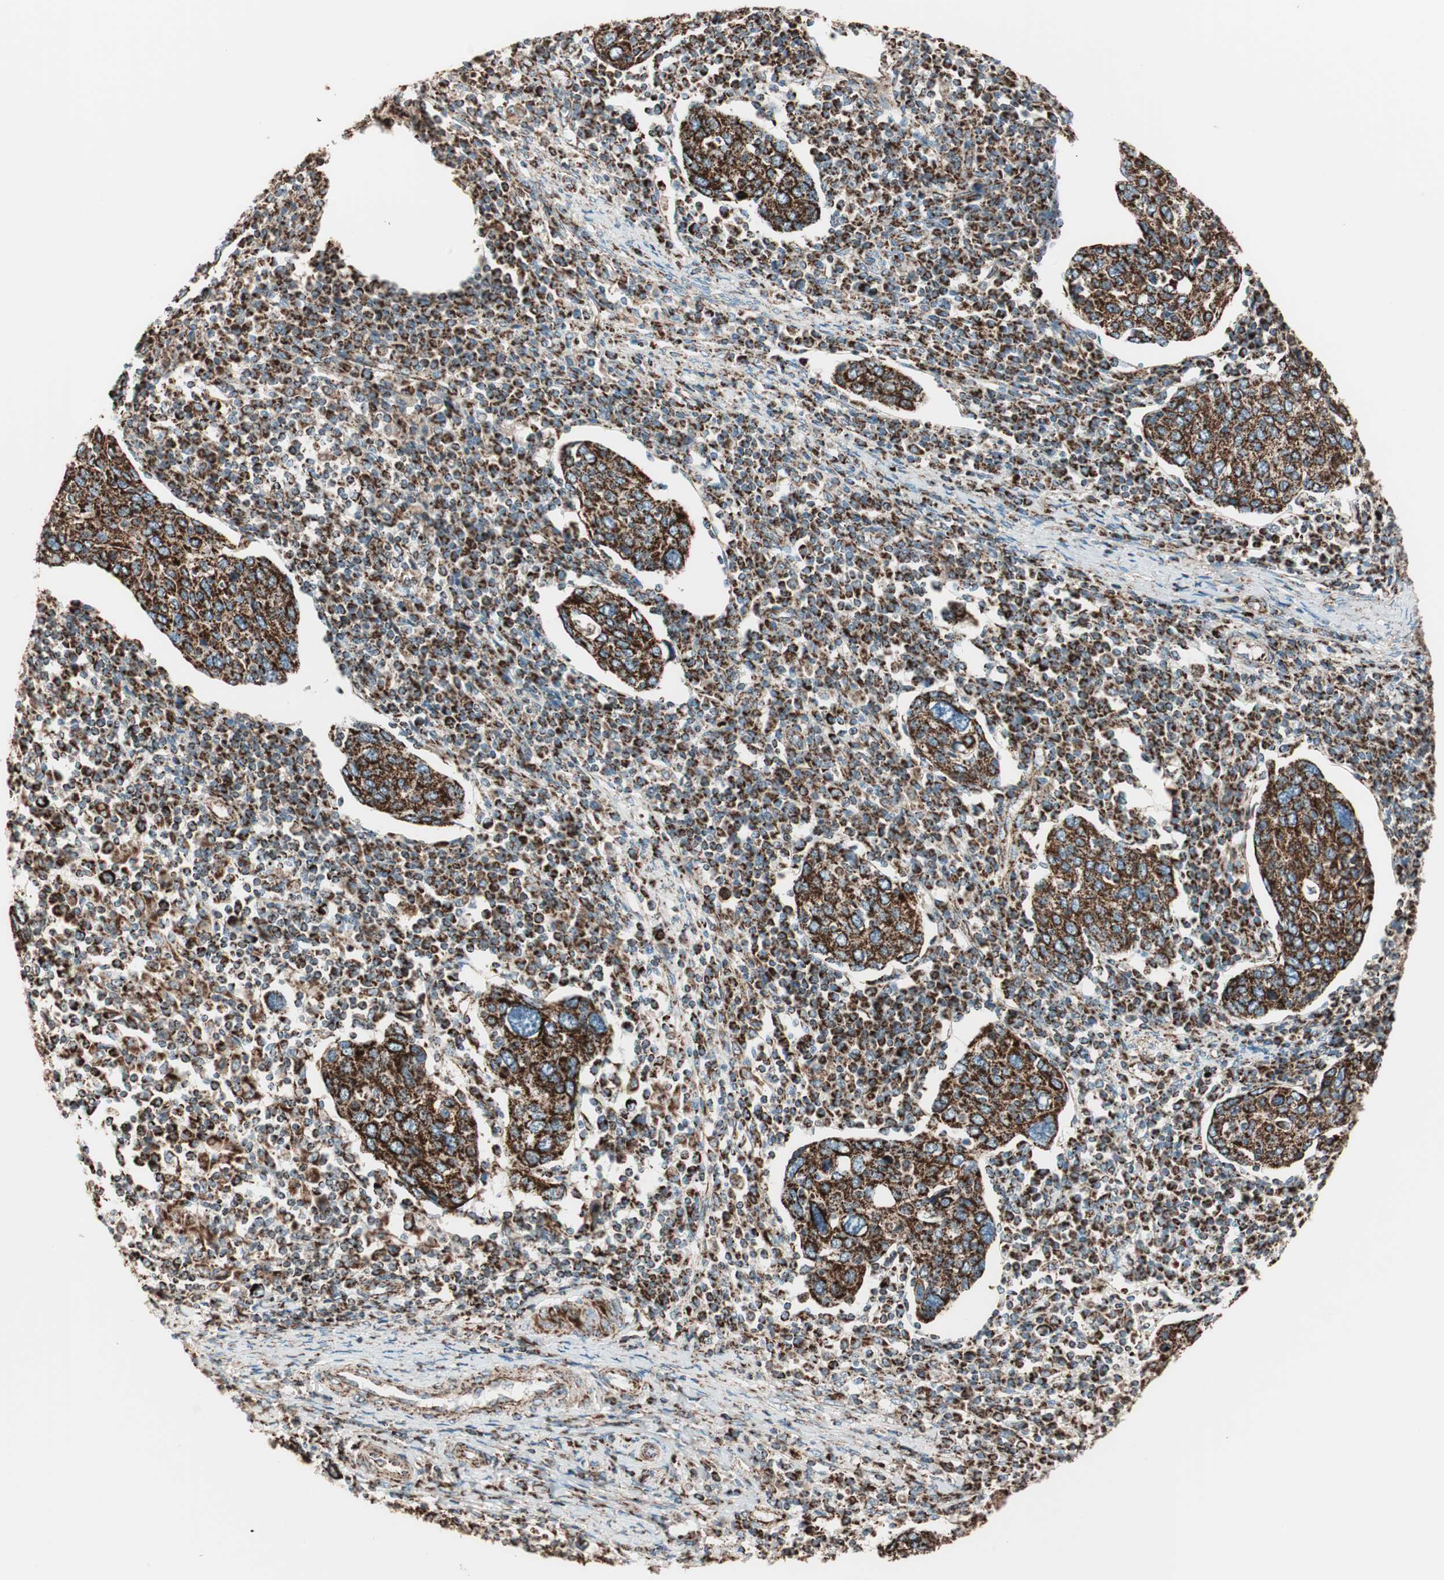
{"staining": {"intensity": "strong", "quantity": ">75%", "location": "cytoplasmic/membranous"}, "tissue": "cervical cancer", "cell_type": "Tumor cells", "image_type": "cancer", "snomed": [{"axis": "morphology", "description": "Squamous cell carcinoma, NOS"}, {"axis": "topography", "description": "Cervix"}], "caption": "This histopathology image exhibits immunohistochemistry staining of squamous cell carcinoma (cervical), with high strong cytoplasmic/membranous positivity in approximately >75% of tumor cells.", "gene": "TOMM22", "patient": {"sex": "female", "age": 40}}